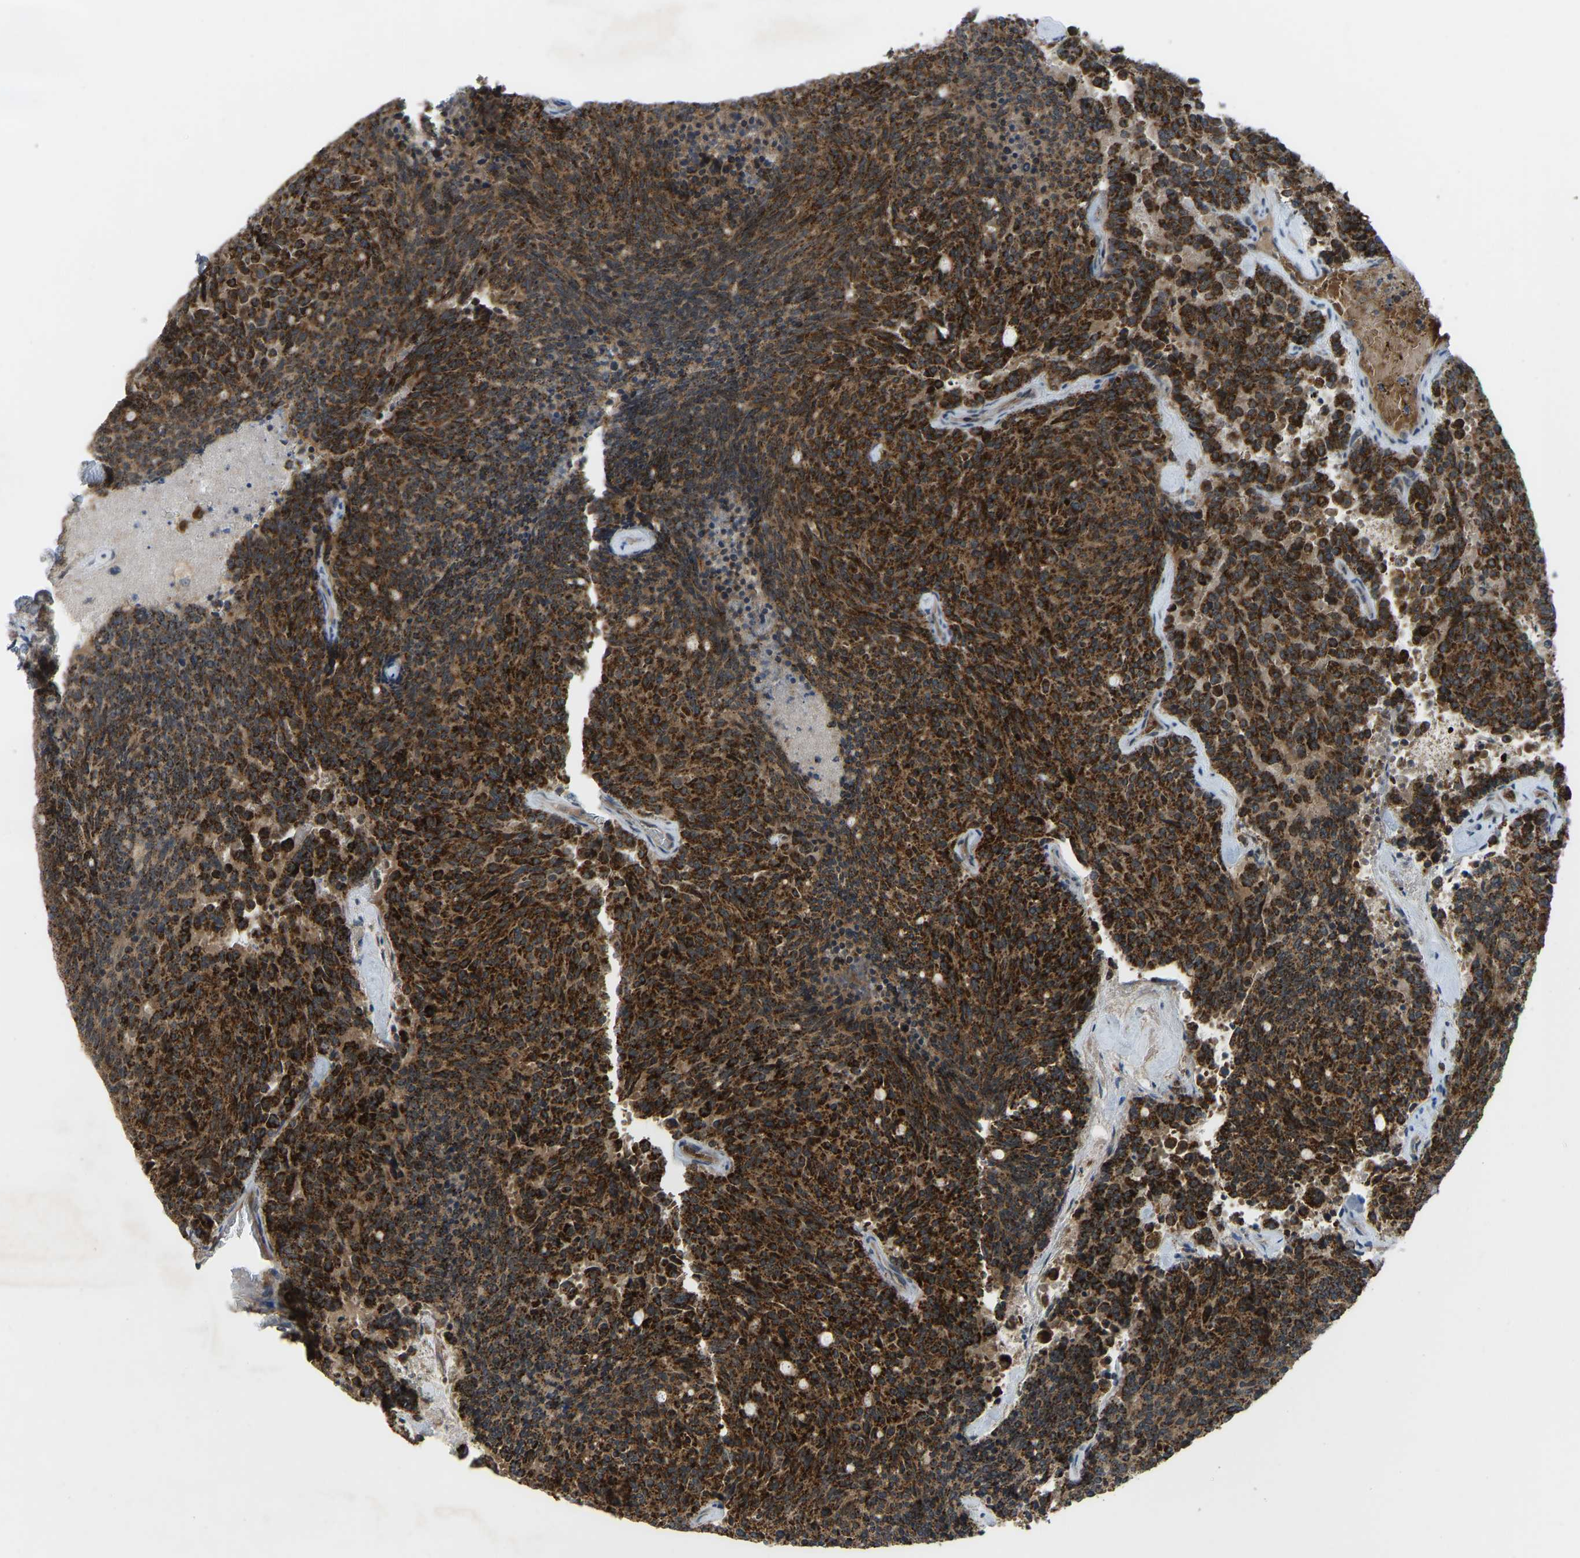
{"staining": {"intensity": "strong", "quantity": ">75%", "location": "cytoplasmic/membranous"}, "tissue": "carcinoid", "cell_type": "Tumor cells", "image_type": "cancer", "snomed": [{"axis": "morphology", "description": "Carcinoid, malignant, NOS"}, {"axis": "topography", "description": "Pancreas"}], "caption": "Protein expression by immunohistochemistry shows strong cytoplasmic/membranous positivity in about >75% of tumor cells in carcinoid. Immunohistochemistry (ihc) stains the protein in brown and the nuclei are stained blue.", "gene": "ZNF71", "patient": {"sex": "female", "age": 54}}